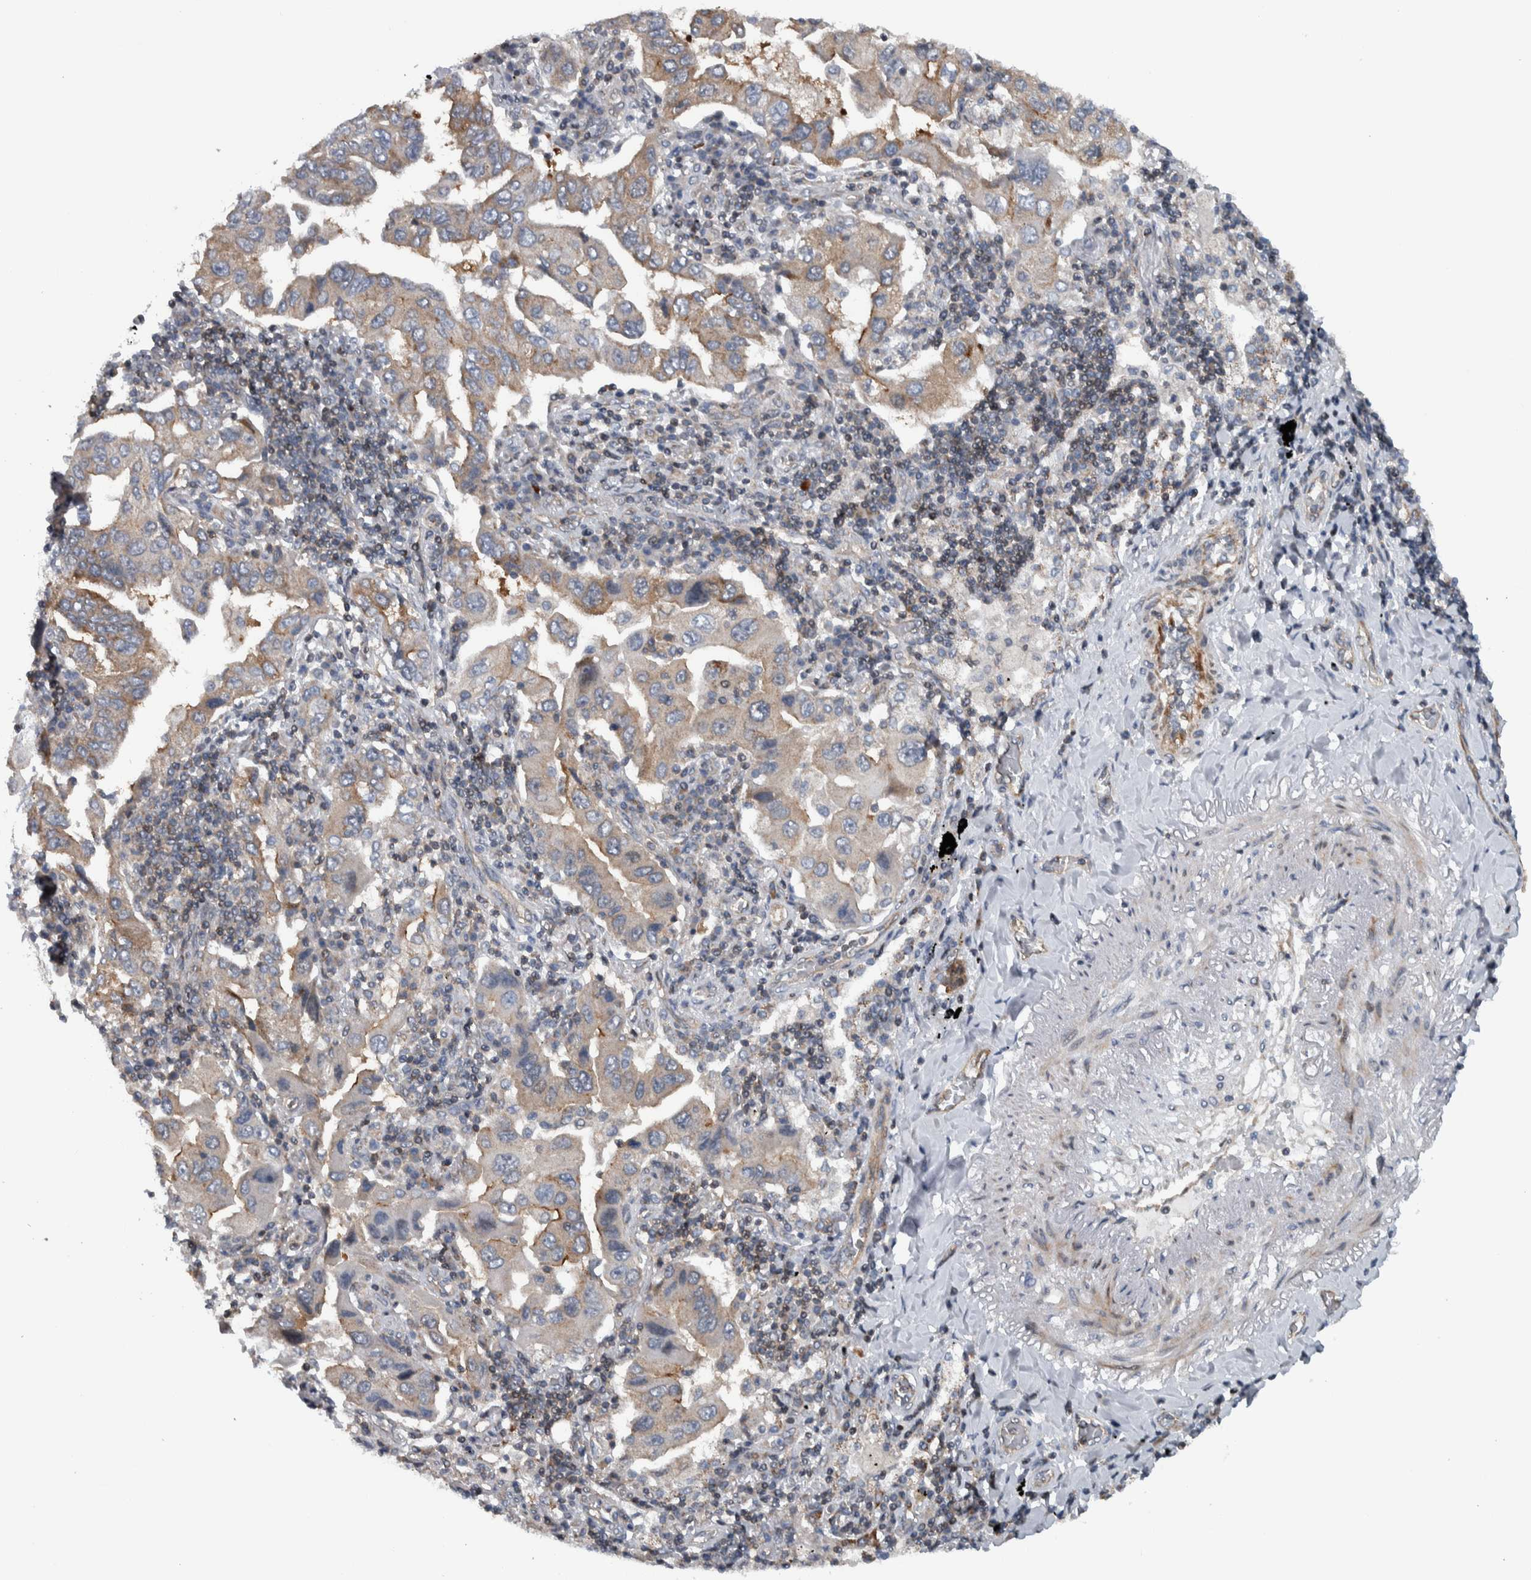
{"staining": {"intensity": "weak", "quantity": "25%-75%", "location": "cytoplasmic/membranous"}, "tissue": "lung cancer", "cell_type": "Tumor cells", "image_type": "cancer", "snomed": [{"axis": "morphology", "description": "Adenocarcinoma, NOS"}, {"axis": "topography", "description": "Lung"}], "caption": "A photomicrograph showing weak cytoplasmic/membranous positivity in about 25%-75% of tumor cells in lung cancer, as visualized by brown immunohistochemical staining.", "gene": "BAIAP2L1", "patient": {"sex": "female", "age": 65}}